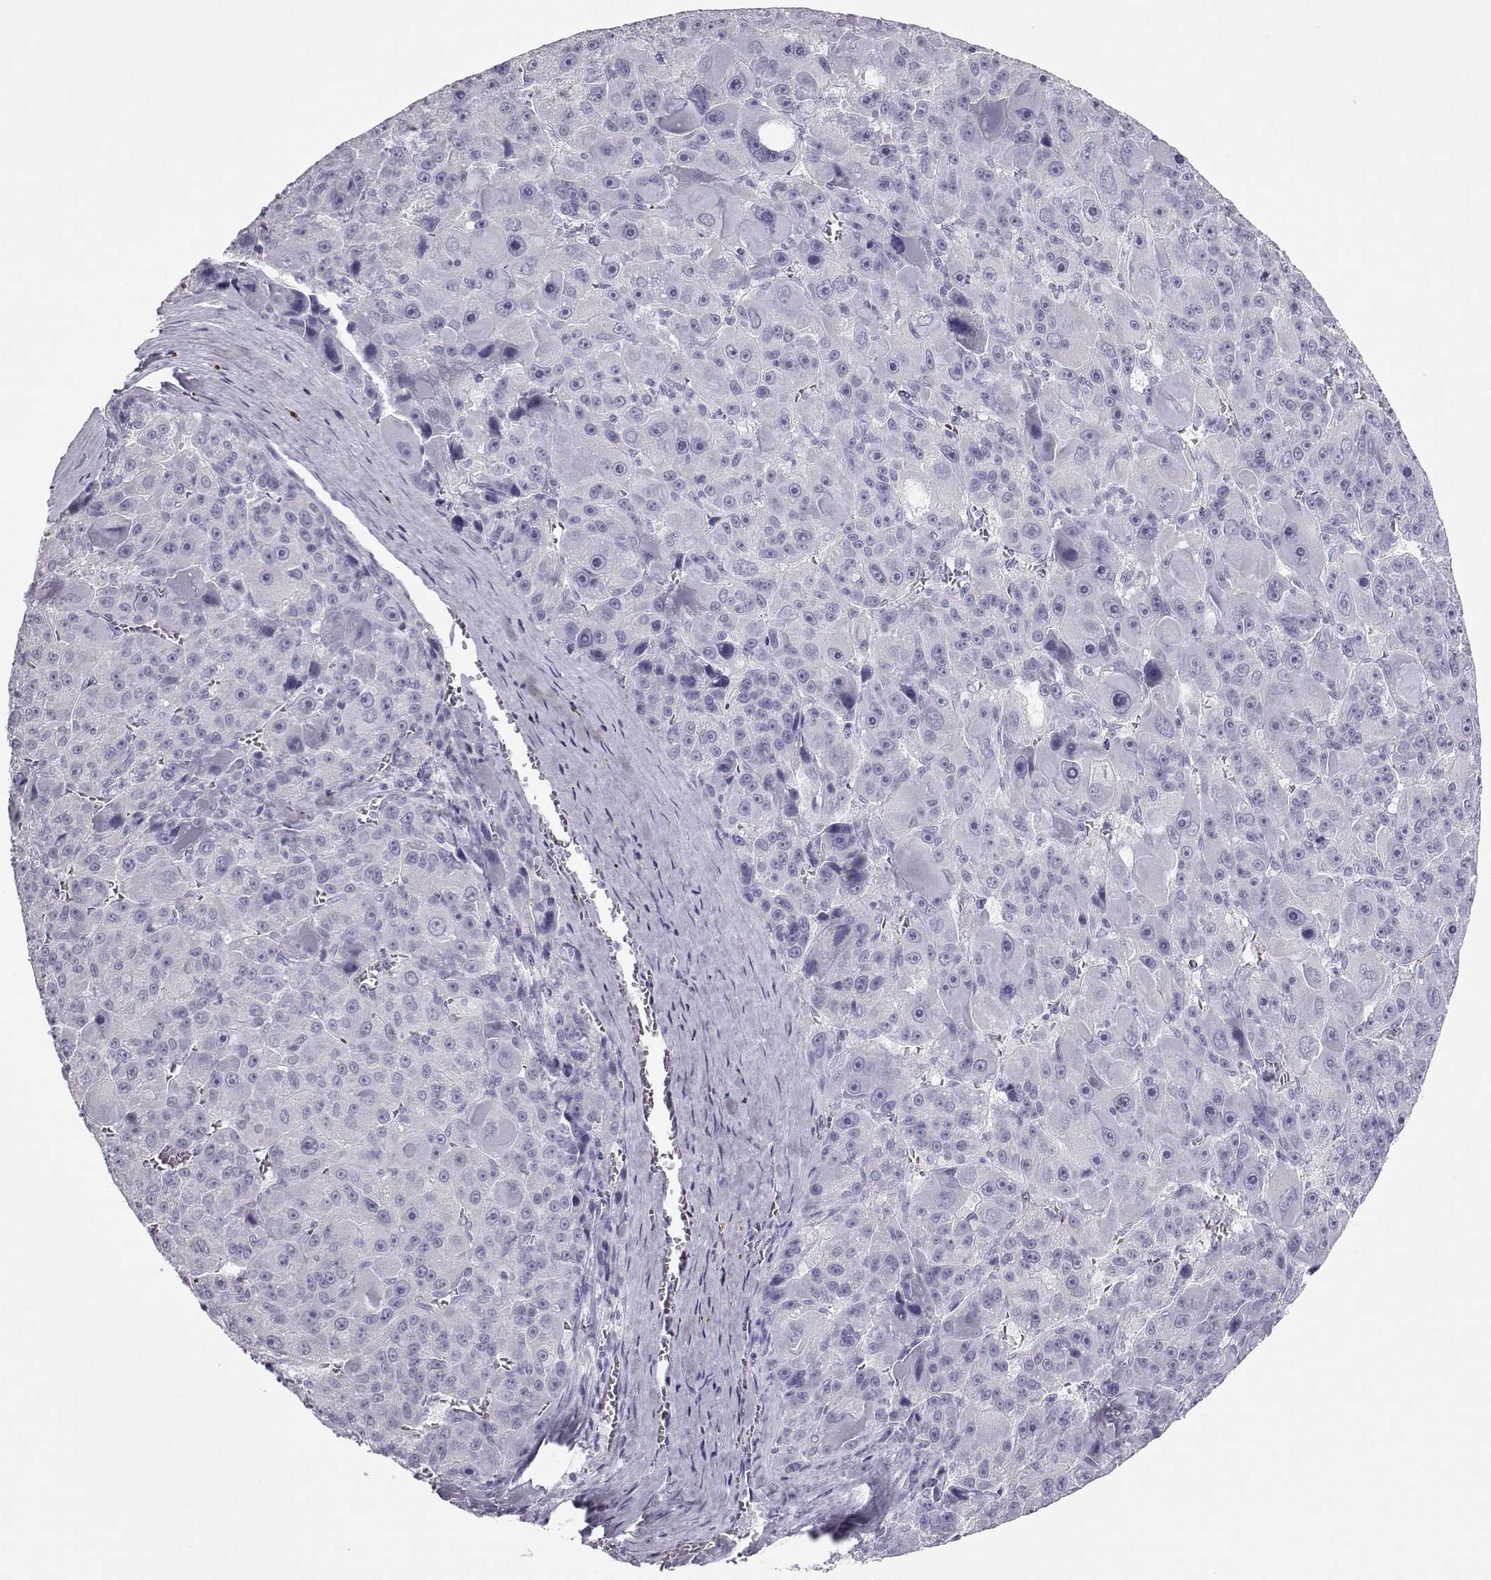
{"staining": {"intensity": "negative", "quantity": "none", "location": "none"}, "tissue": "liver cancer", "cell_type": "Tumor cells", "image_type": "cancer", "snomed": [{"axis": "morphology", "description": "Carcinoma, Hepatocellular, NOS"}, {"axis": "topography", "description": "Liver"}], "caption": "Immunohistochemistry photomicrograph of neoplastic tissue: liver hepatocellular carcinoma stained with DAB (3,3'-diaminobenzidine) displays no significant protein positivity in tumor cells.", "gene": "RD3", "patient": {"sex": "male", "age": 76}}